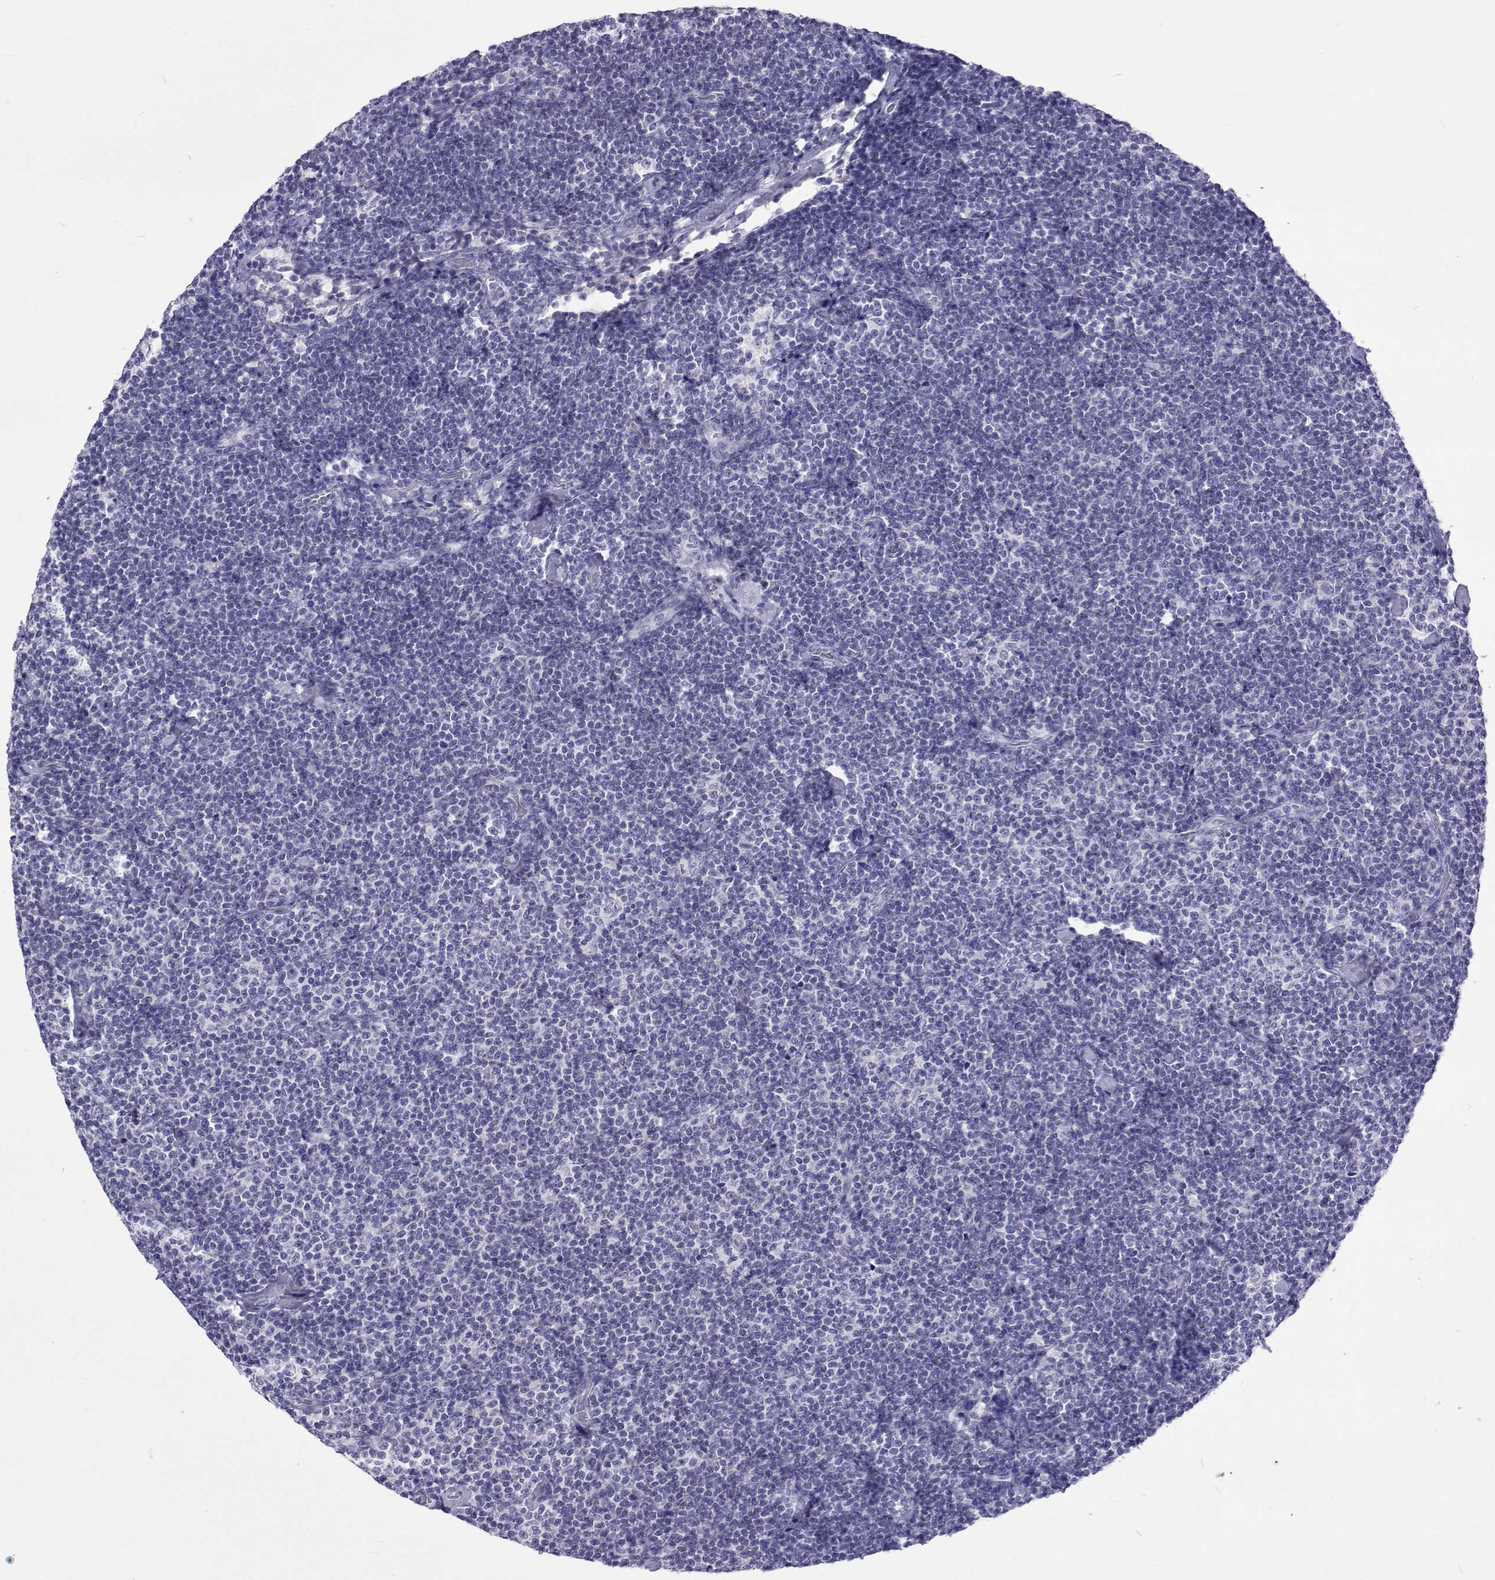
{"staining": {"intensity": "negative", "quantity": "none", "location": "none"}, "tissue": "lymphoma", "cell_type": "Tumor cells", "image_type": "cancer", "snomed": [{"axis": "morphology", "description": "Malignant lymphoma, non-Hodgkin's type, Low grade"}, {"axis": "topography", "description": "Lymph node"}], "caption": "Photomicrograph shows no protein staining in tumor cells of lymphoma tissue.", "gene": "UMODL1", "patient": {"sex": "male", "age": 81}}